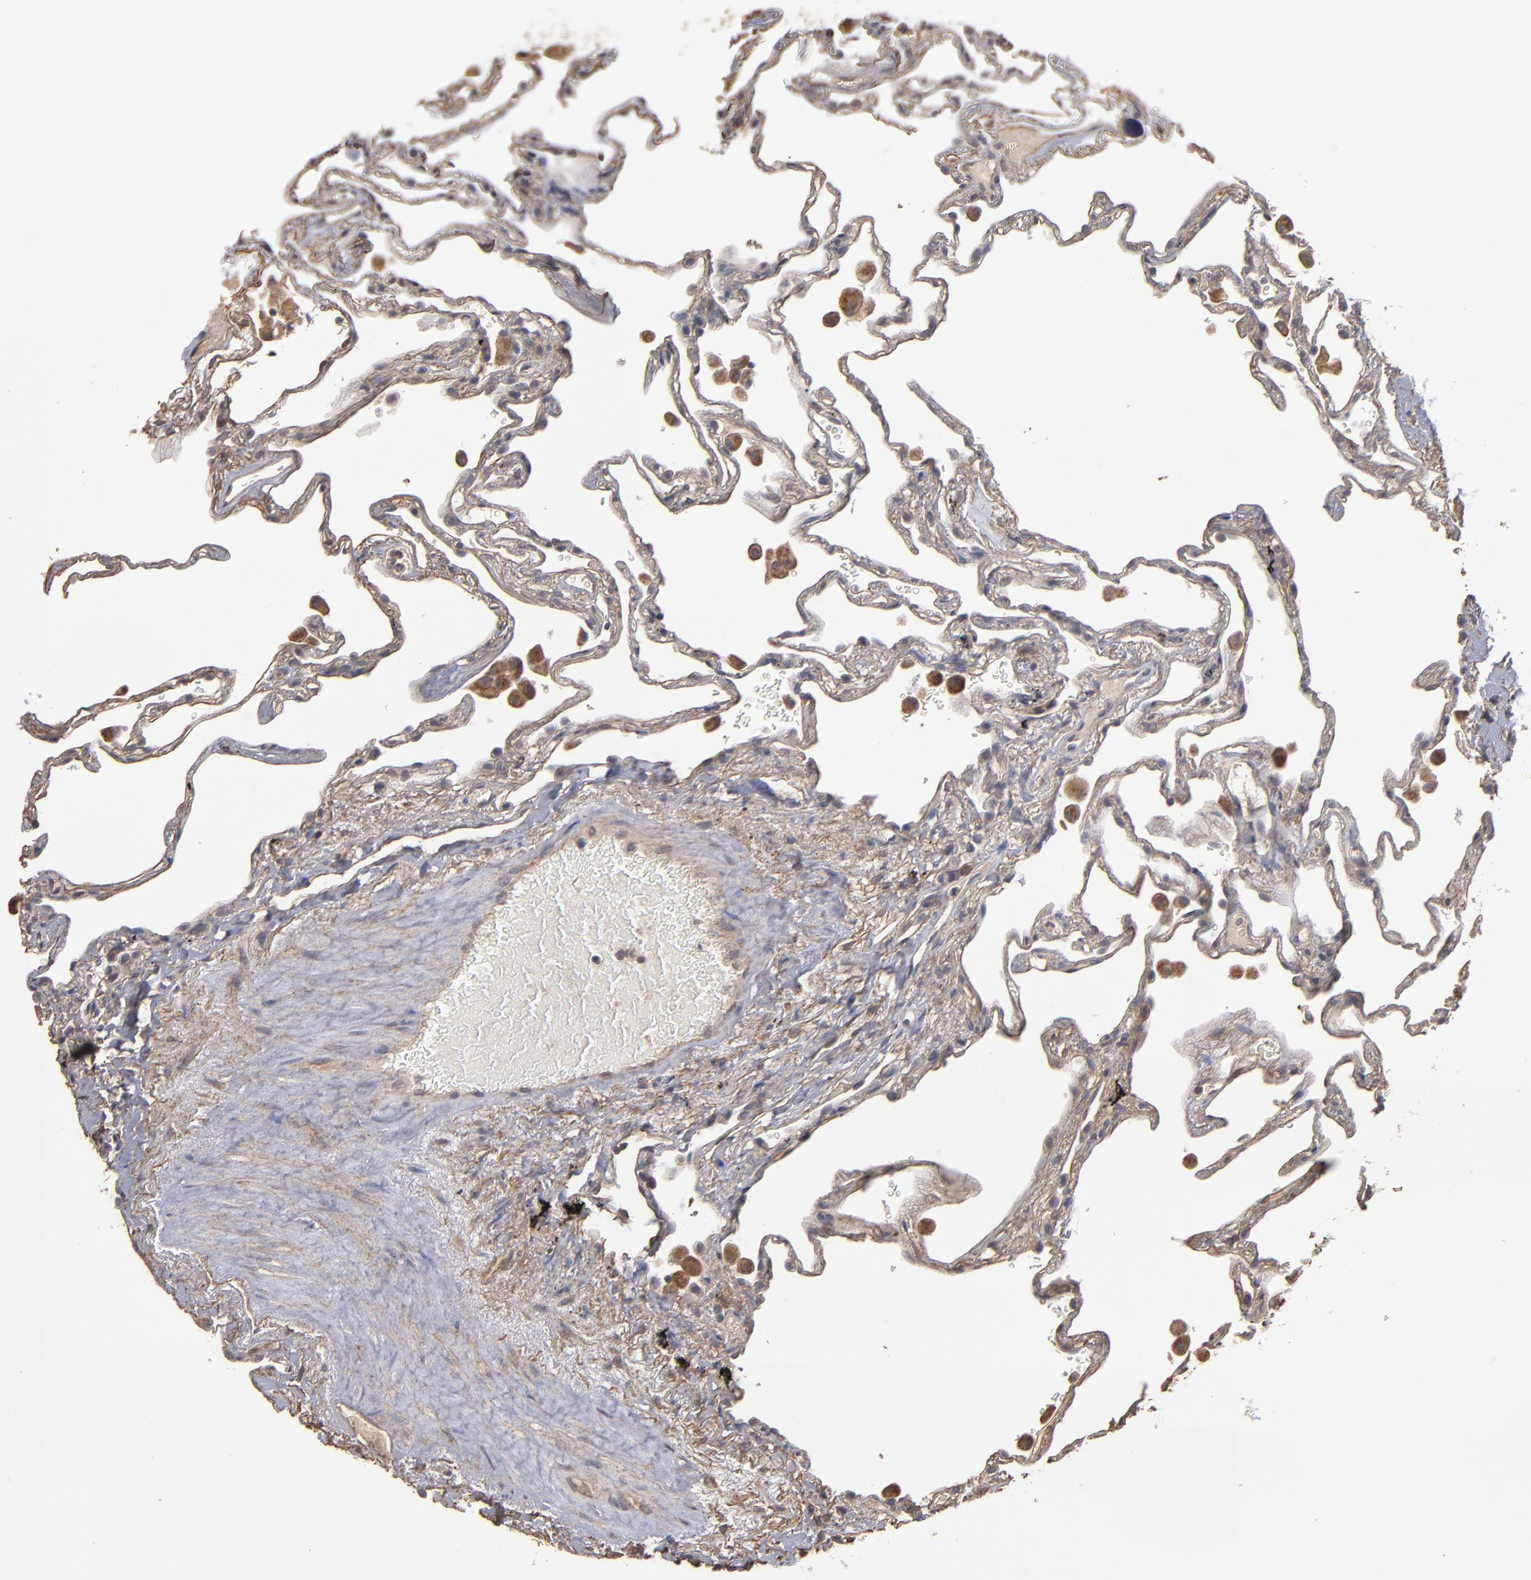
{"staining": {"intensity": "weak", "quantity": "25%-75%", "location": "cytoplasmic/membranous"}, "tissue": "lung", "cell_type": "Alveolar cells", "image_type": "normal", "snomed": [{"axis": "morphology", "description": "Normal tissue, NOS"}, {"axis": "morphology", "description": "Inflammation, NOS"}, {"axis": "topography", "description": "Lung"}], "caption": "IHC (DAB (3,3'-diaminobenzidine)) staining of benign lung shows weak cytoplasmic/membranous protein staining in approximately 25%-75% of alveolar cells. The staining was performed using DAB, with brown indicating positive protein expression. Nuclei are stained blue with hematoxylin.", "gene": "DMD", "patient": {"sex": "male", "age": 69}}